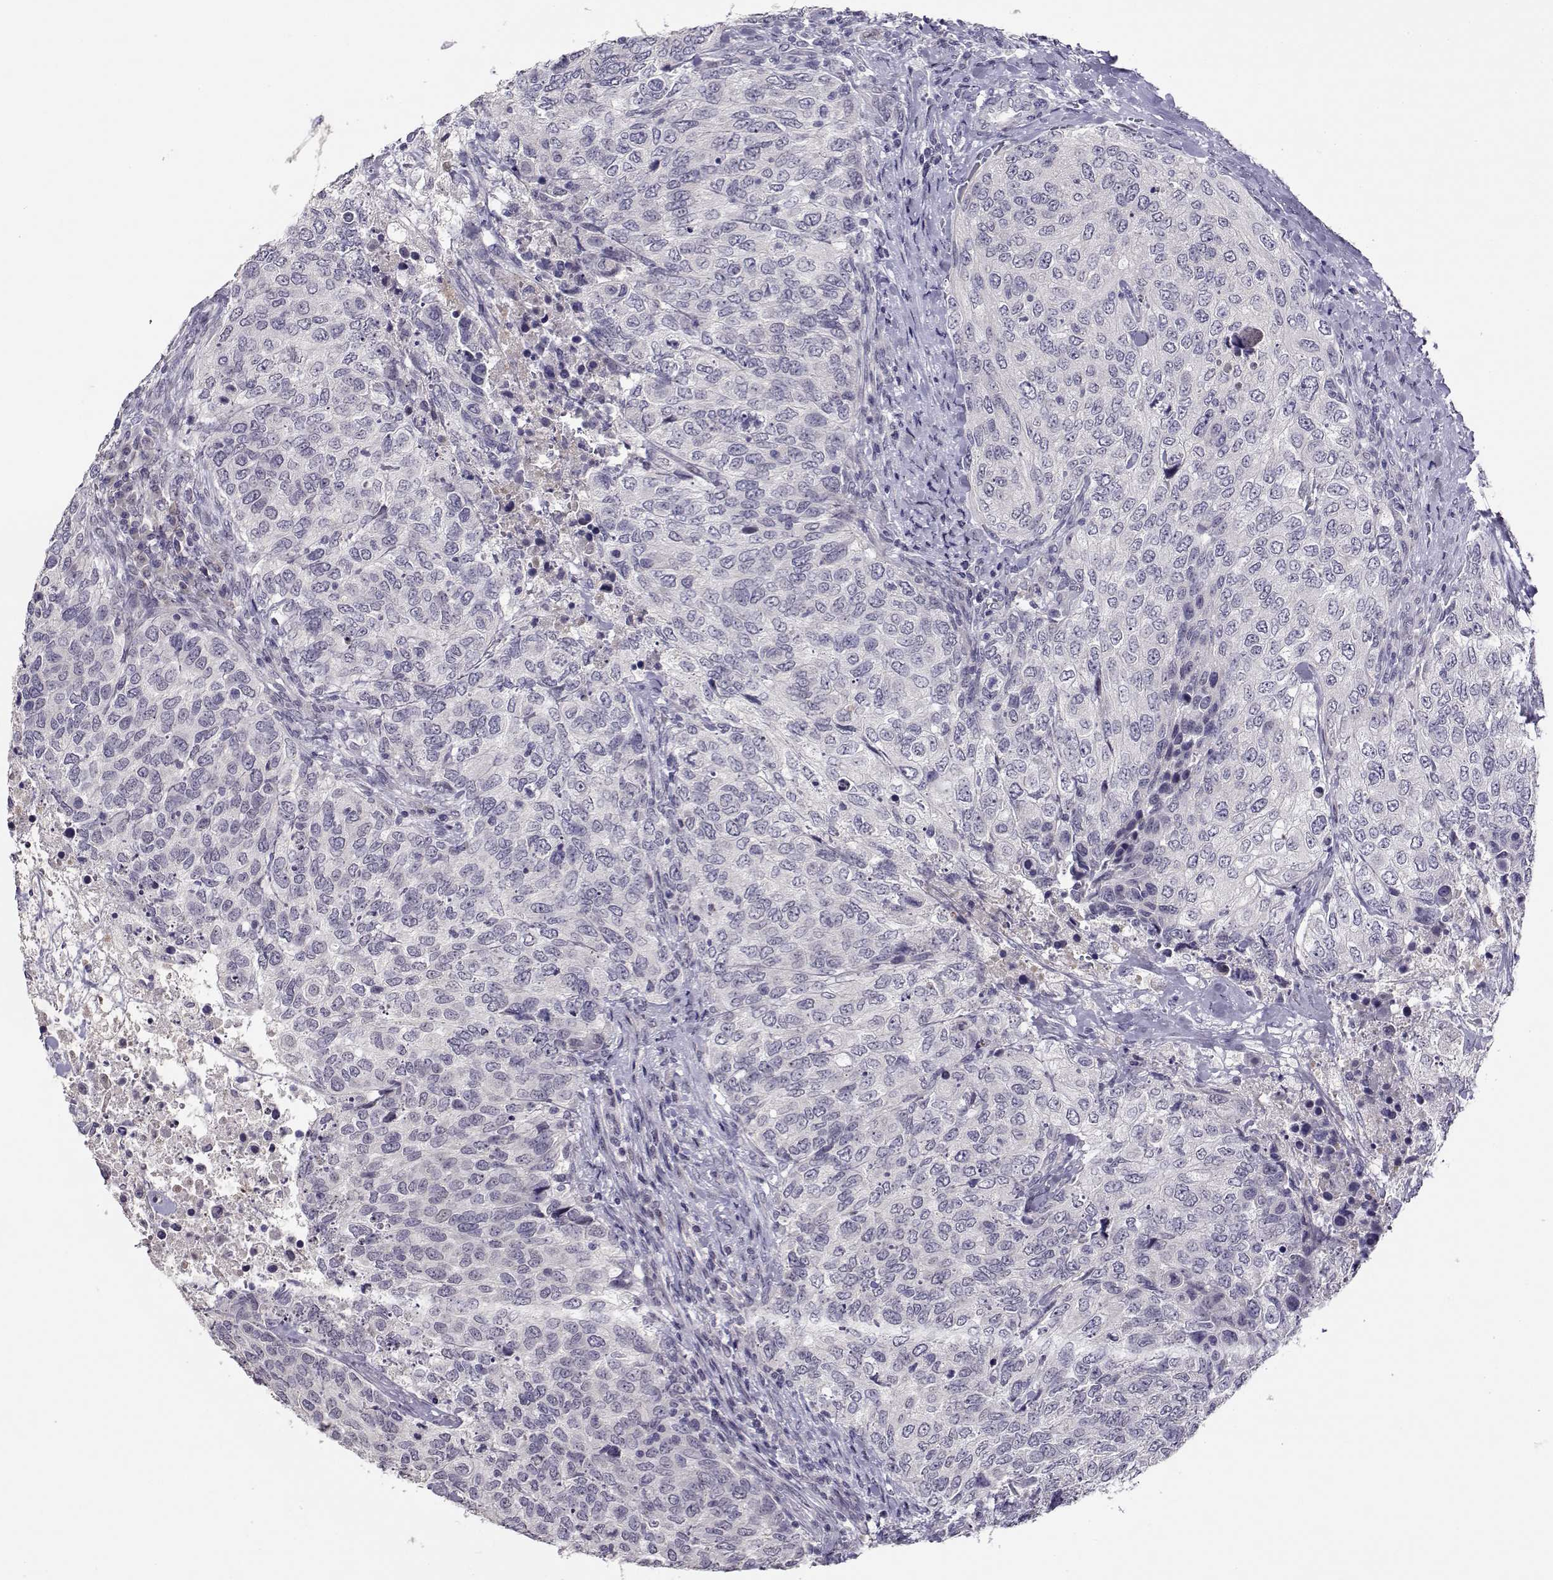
{"staining": {"intensity": "negative", "quantity": "none", "location": "none"}, "tissue": "urothelial cancer", "cell_type": "Tumor cells", "image_type": "cancer", "snomed": [{"axis": "morphology", "description": "Urothelial carcinoma, High grade"}, {"axis": "topography", "description": "Urinary bladder"}], "caption": "The histopathology image reveals no staining of tumor cells in urothelial cancer.", "gene": "RHOXF2", "patient": {"sex": "female", "age": 78}}